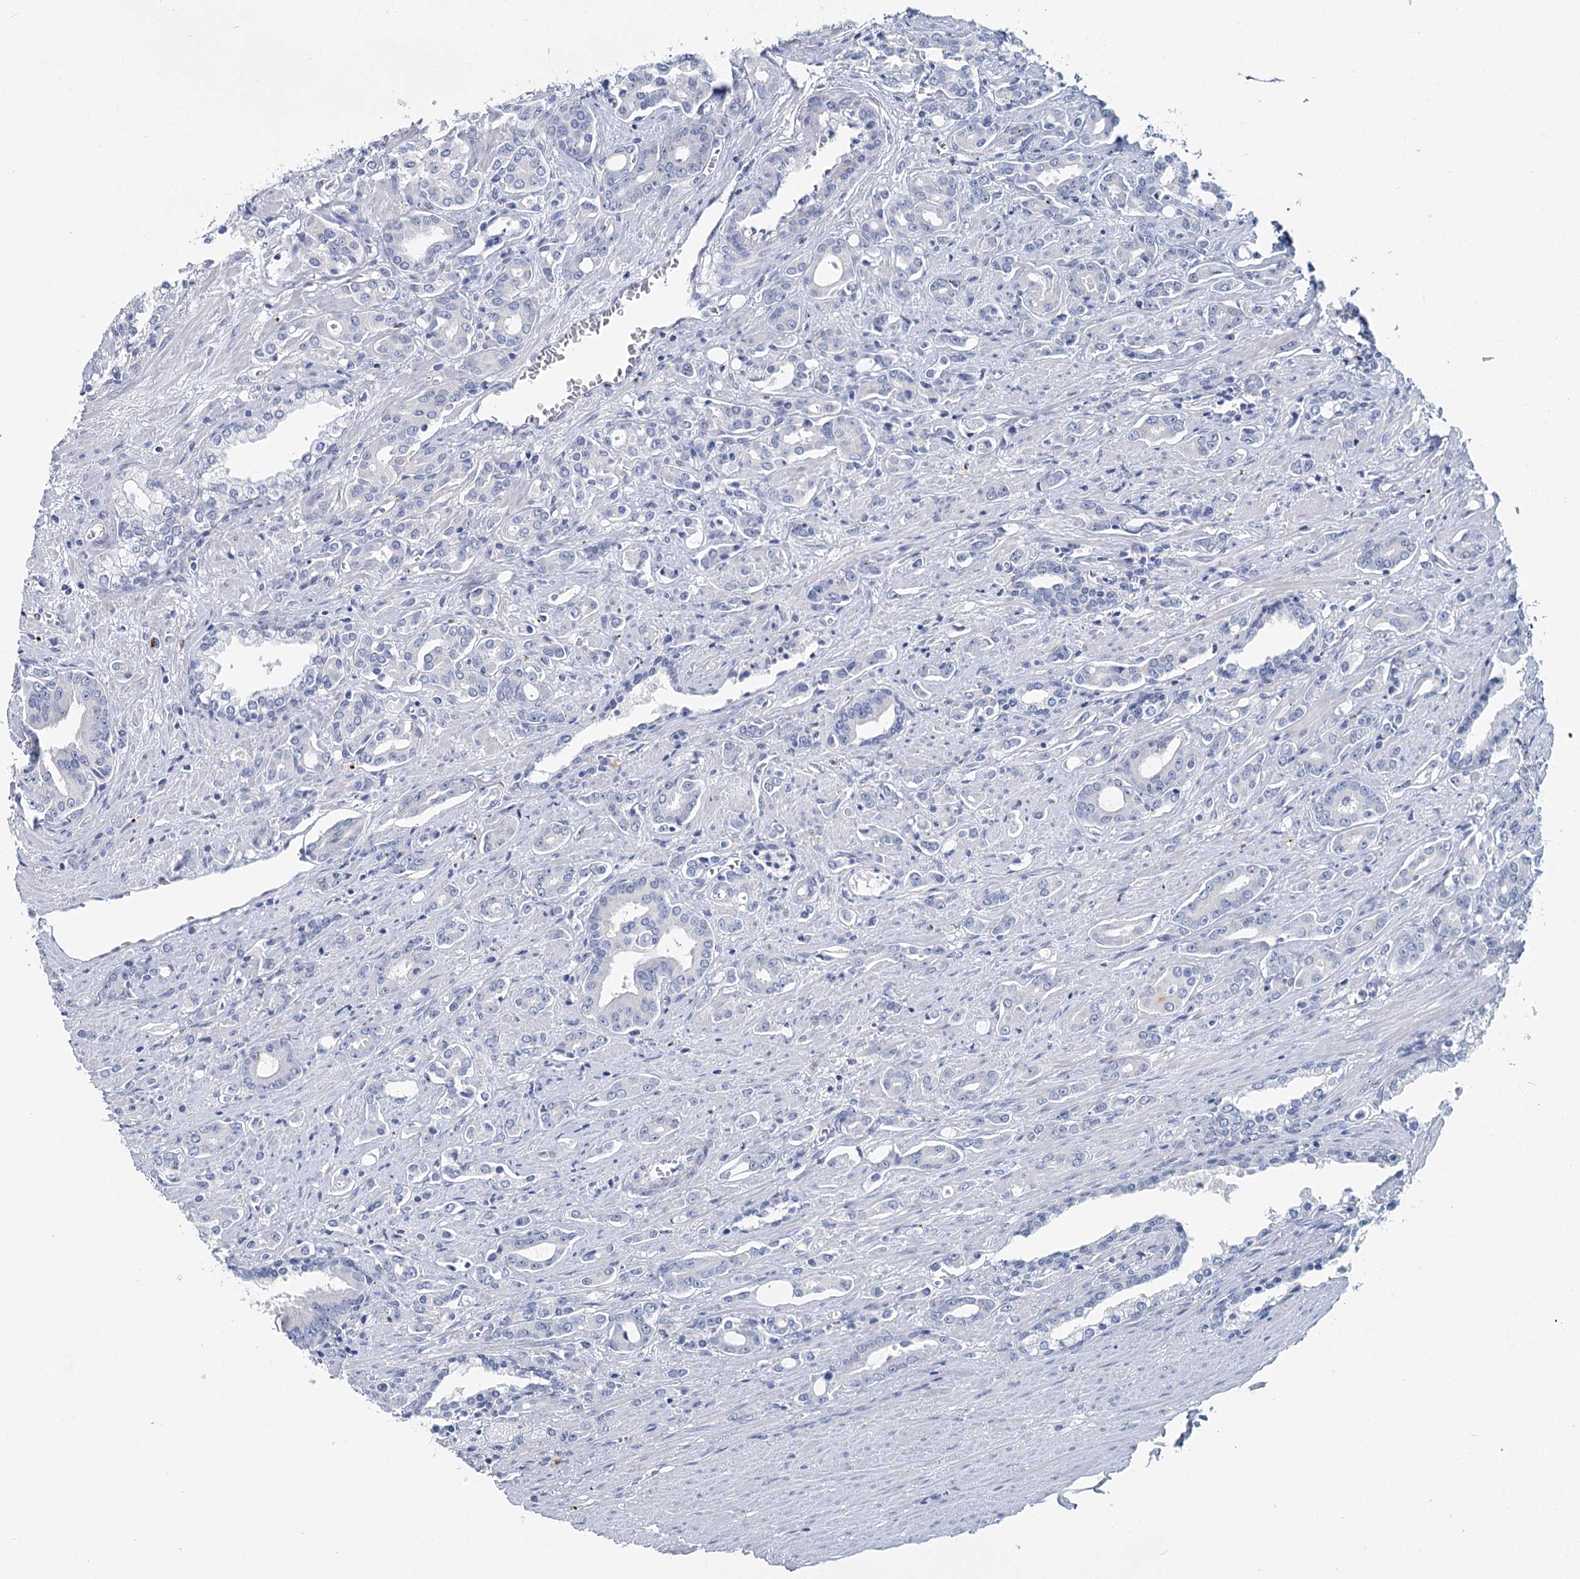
{"staining": {"intensity": "negative", "quantity": "none", "location": "none"}, "tissue": "prostate cancer", "cell_type": "Tumor cells", "image_type": "cancer", "snomed": [{"axis": "morphology", "description": "Adenocarcinoma, High grade"}, {"axis": "topography", "description": "Prostate"}], "caption": "The IHC histopathology image has no significant staining in tumor cells of prostate adenocarcinoma (high-grade) tissue. Brightfield microscopy of immunohistochemistry (IHC) stained with DAB (brown) and hematoxylin (blue), captured at high magnification.", "gene": "METTL7B", "patient": {"sex": "male", "age": 72}}